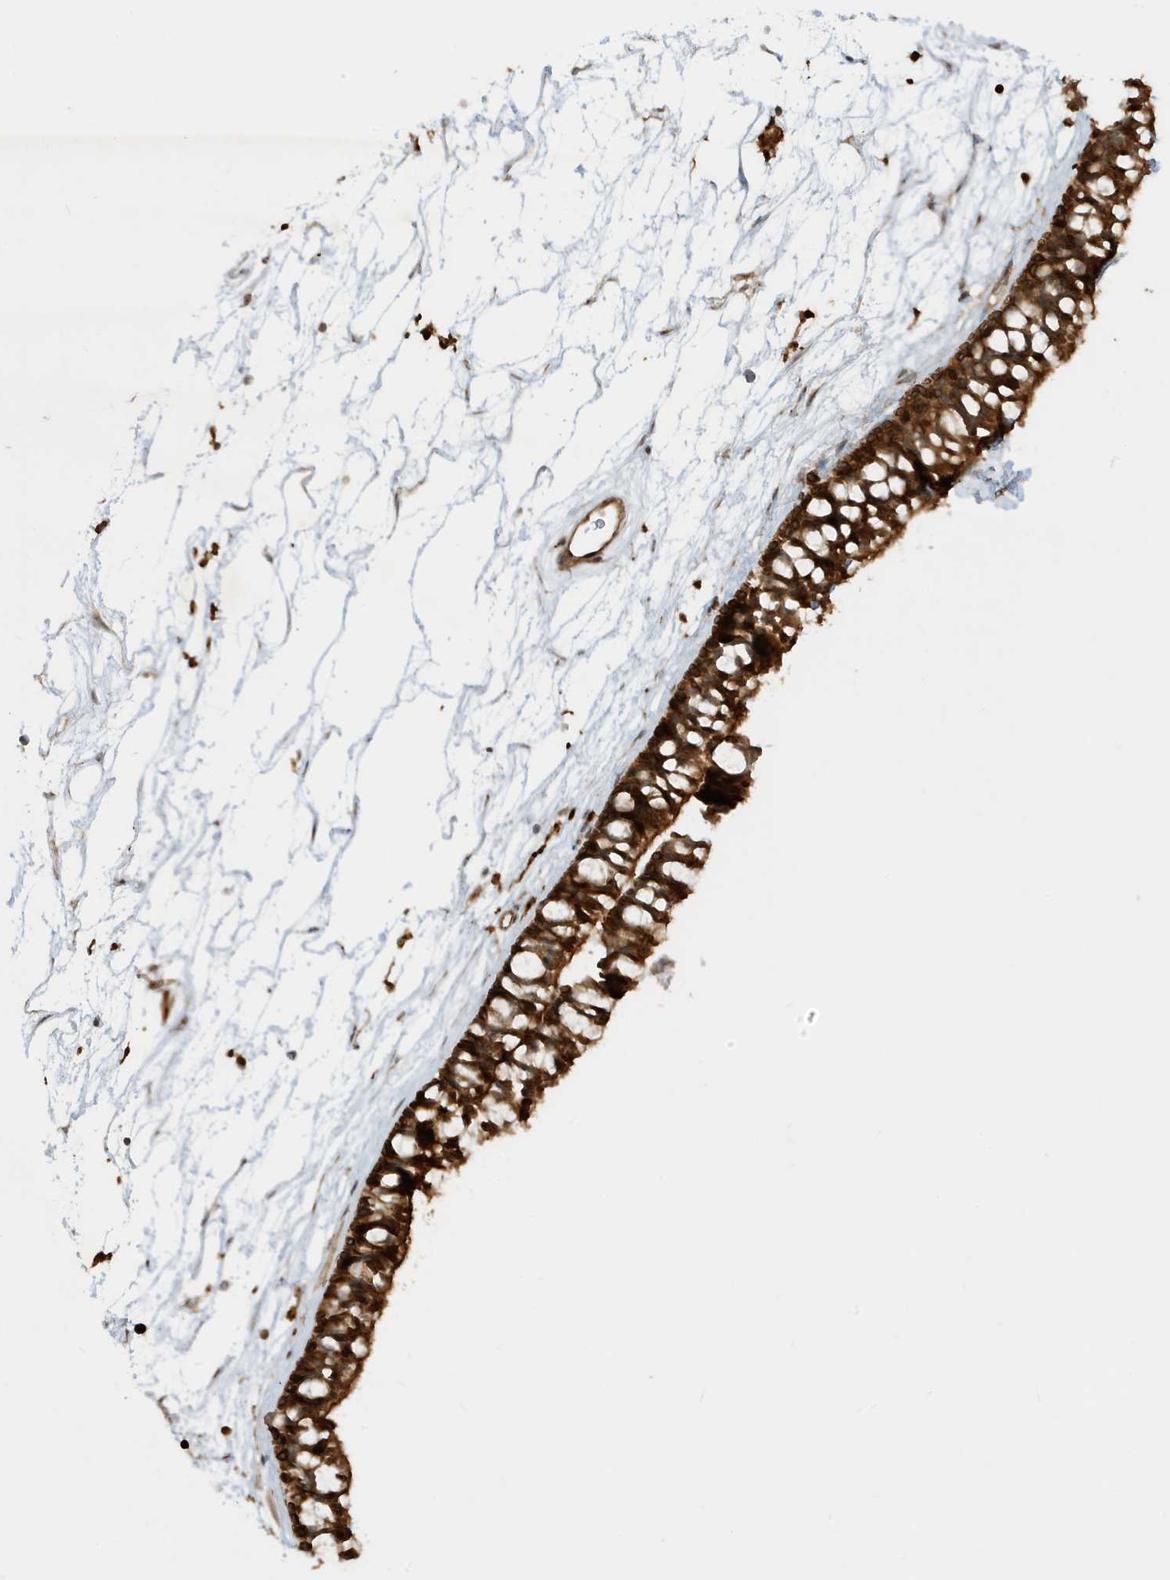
{"staining": {"intensity": "strong", "quantity": ">75%", "location": "cytoplasmic/membranous"}, "tissue": "nasopharynx", "cell_type": "Respiratory epithelial cells", "image_type": "normal", "snomed": [{"axis": "morphology", "description": "Normal tissue, NOS"}, {"axis": "topography", "description": "Nasopharynx"}], "caption": "Respiratory epithelial cells display strong cytoplasmic/membranous expression in about >75% of cells in unremarkable nasopharynx. Ihc stains the protein of interest in brown and the nuclei are stained blue.", "gene": "IFT57", "patient": {"sex": "male", "age": 64}}